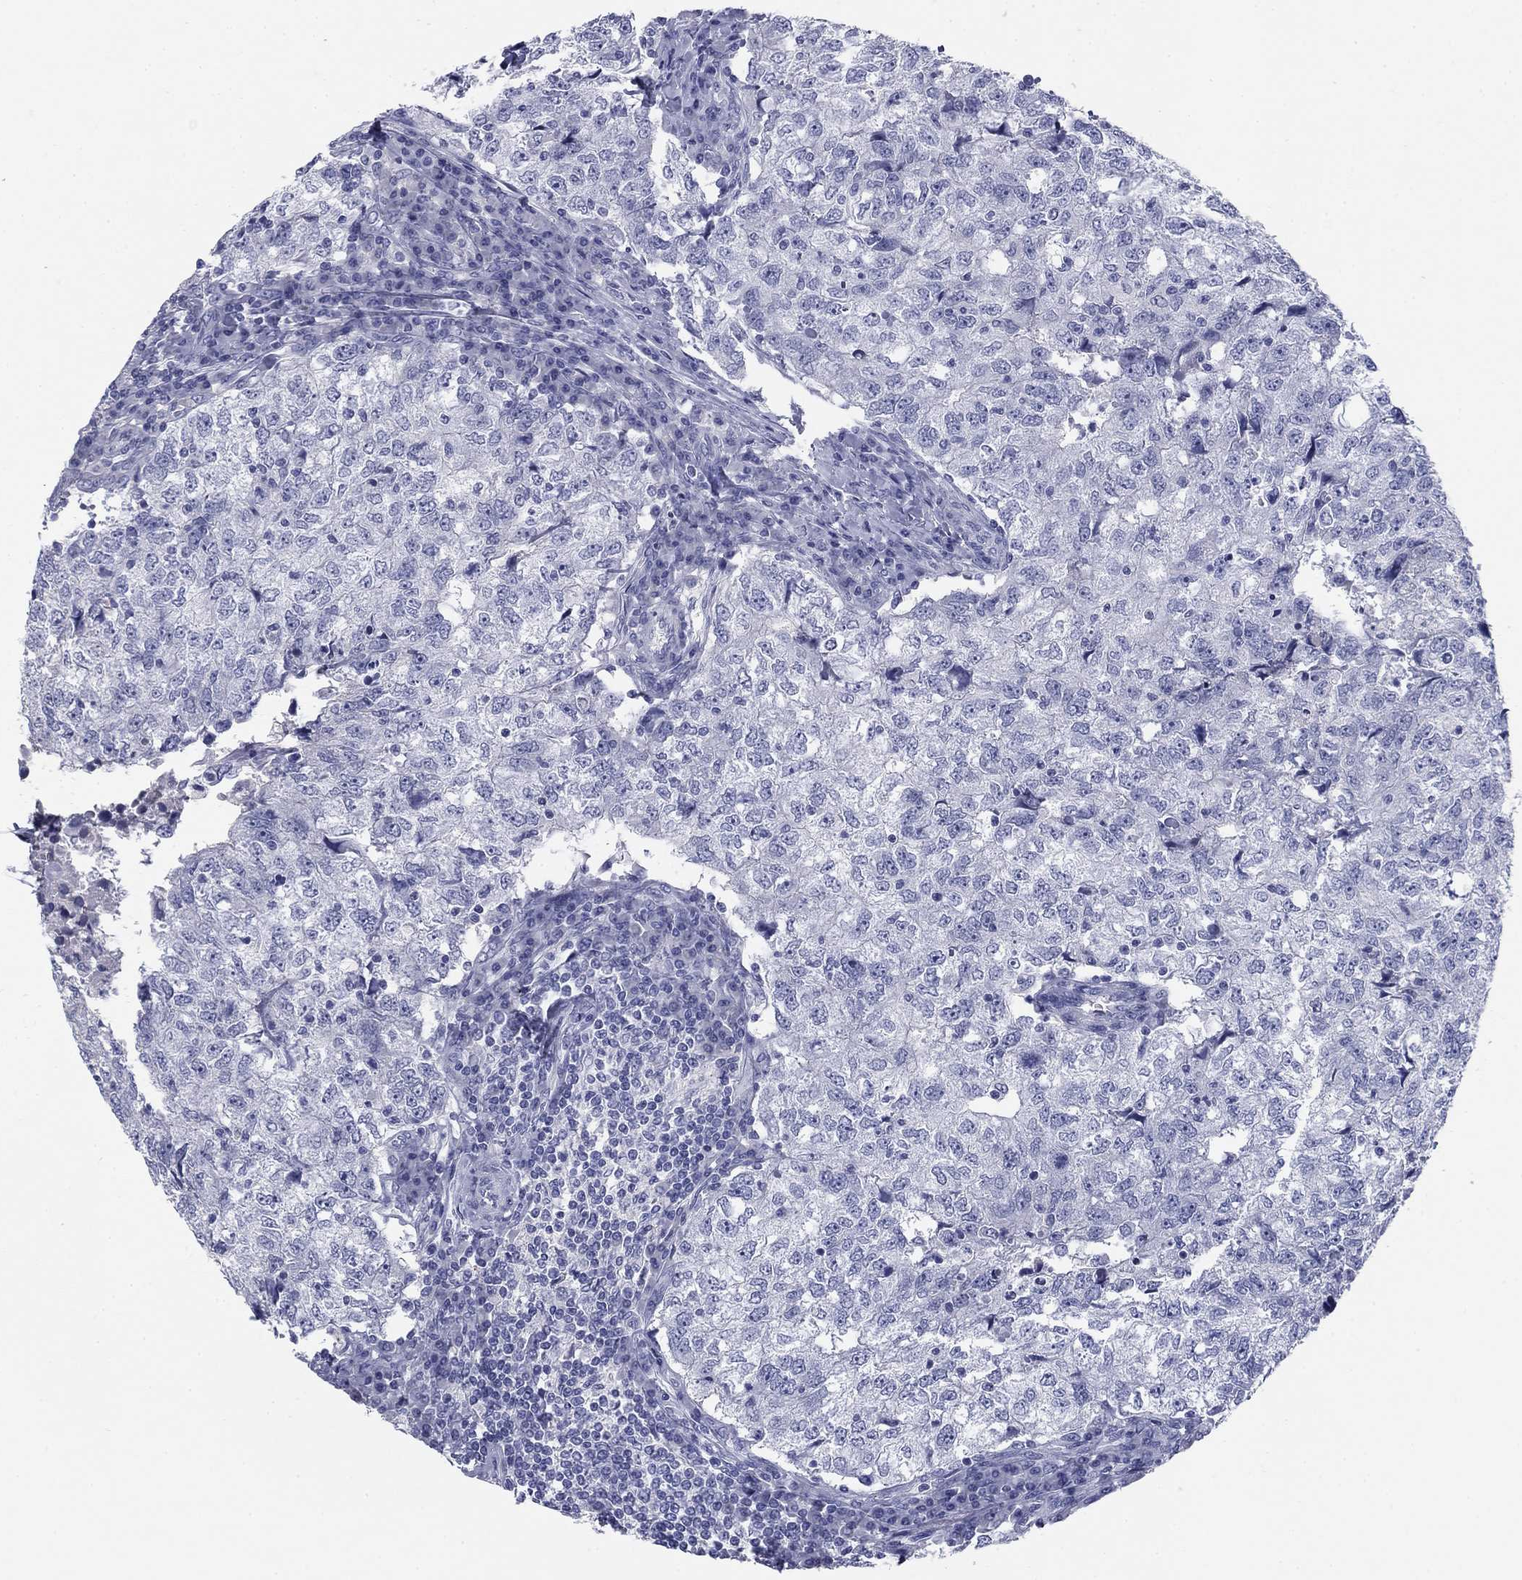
{"staining": {"intensity": "negative", "quantity": "none", "location": "none"}, "tissue": "breast cancer", "cell_type": "Tumor cells", "image_type": "cancer", "snomed": [{"axis": "morphology", "description": "Duct carcinoma"}, {"axis": "topography", "description": "Breast"}], "caption": "Tumor cells show no significant protein staining in breast cancer (intraductal carcinoma).", "gene": "KCNH1", "patient": {"sex": "female", "age": 30}}